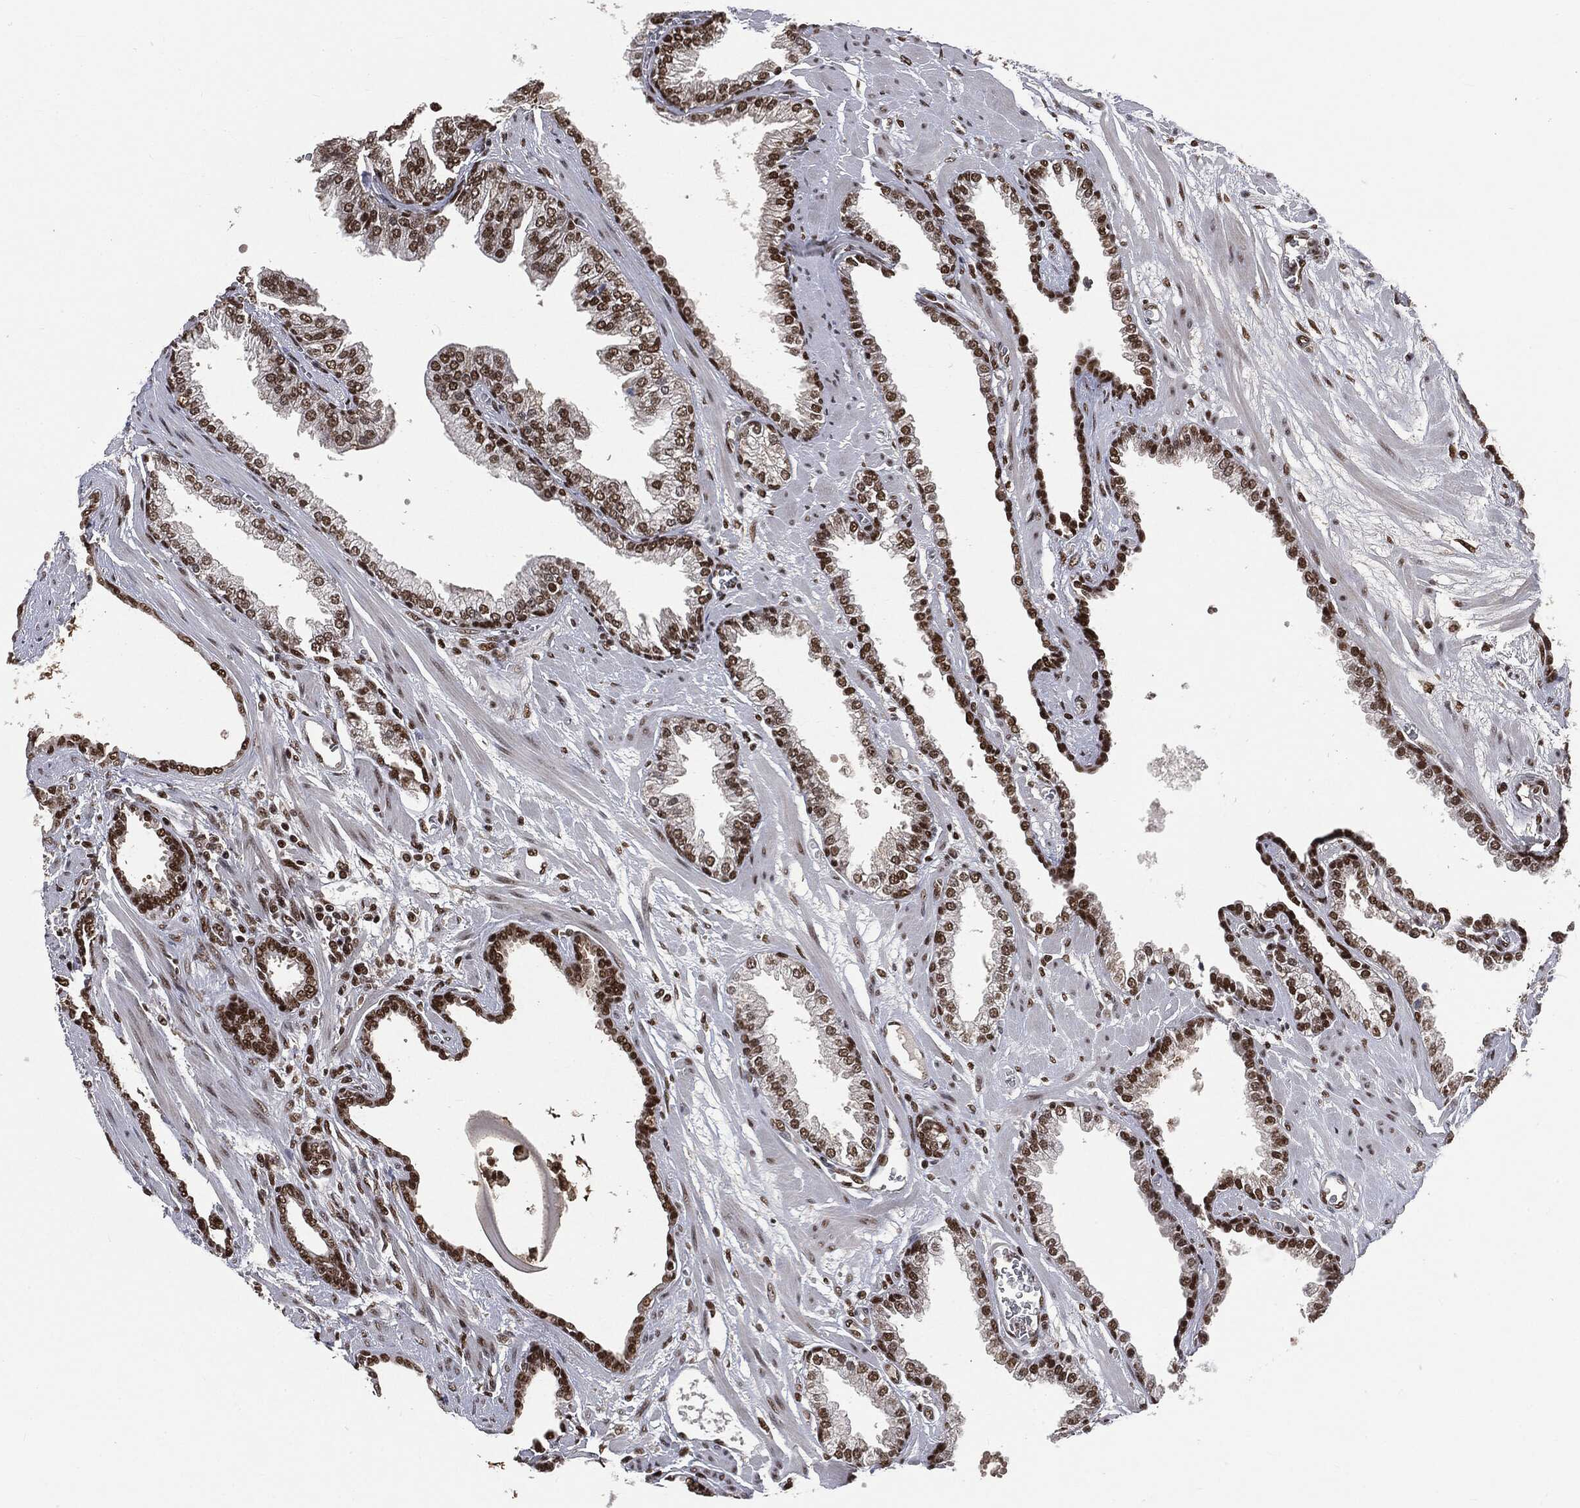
{"staining": {"intensity": "strong", "quantity": ">75%", "location": "nuclear"}, "tissue": "prostate cancer", "cell_type": "Tumor cells", "image_type": "cancer", "snomed": [{"axis": "morphology", "description": "Adenocarcinoma, Low grade"}, {"axis": "topography", "description": "Prostate"}], "caption": "IHC micrograph of neoplastic tissue: human low-grade adenocarcinoma (prostate) stained using immunohistochemistry demonstrates high levels of strong protein expression localized specifically in the nuclear of tumor cells, appearing as a nuclear brown color.", "gene": "DPH2", "patient": {"sex": "male", "age": 69}}